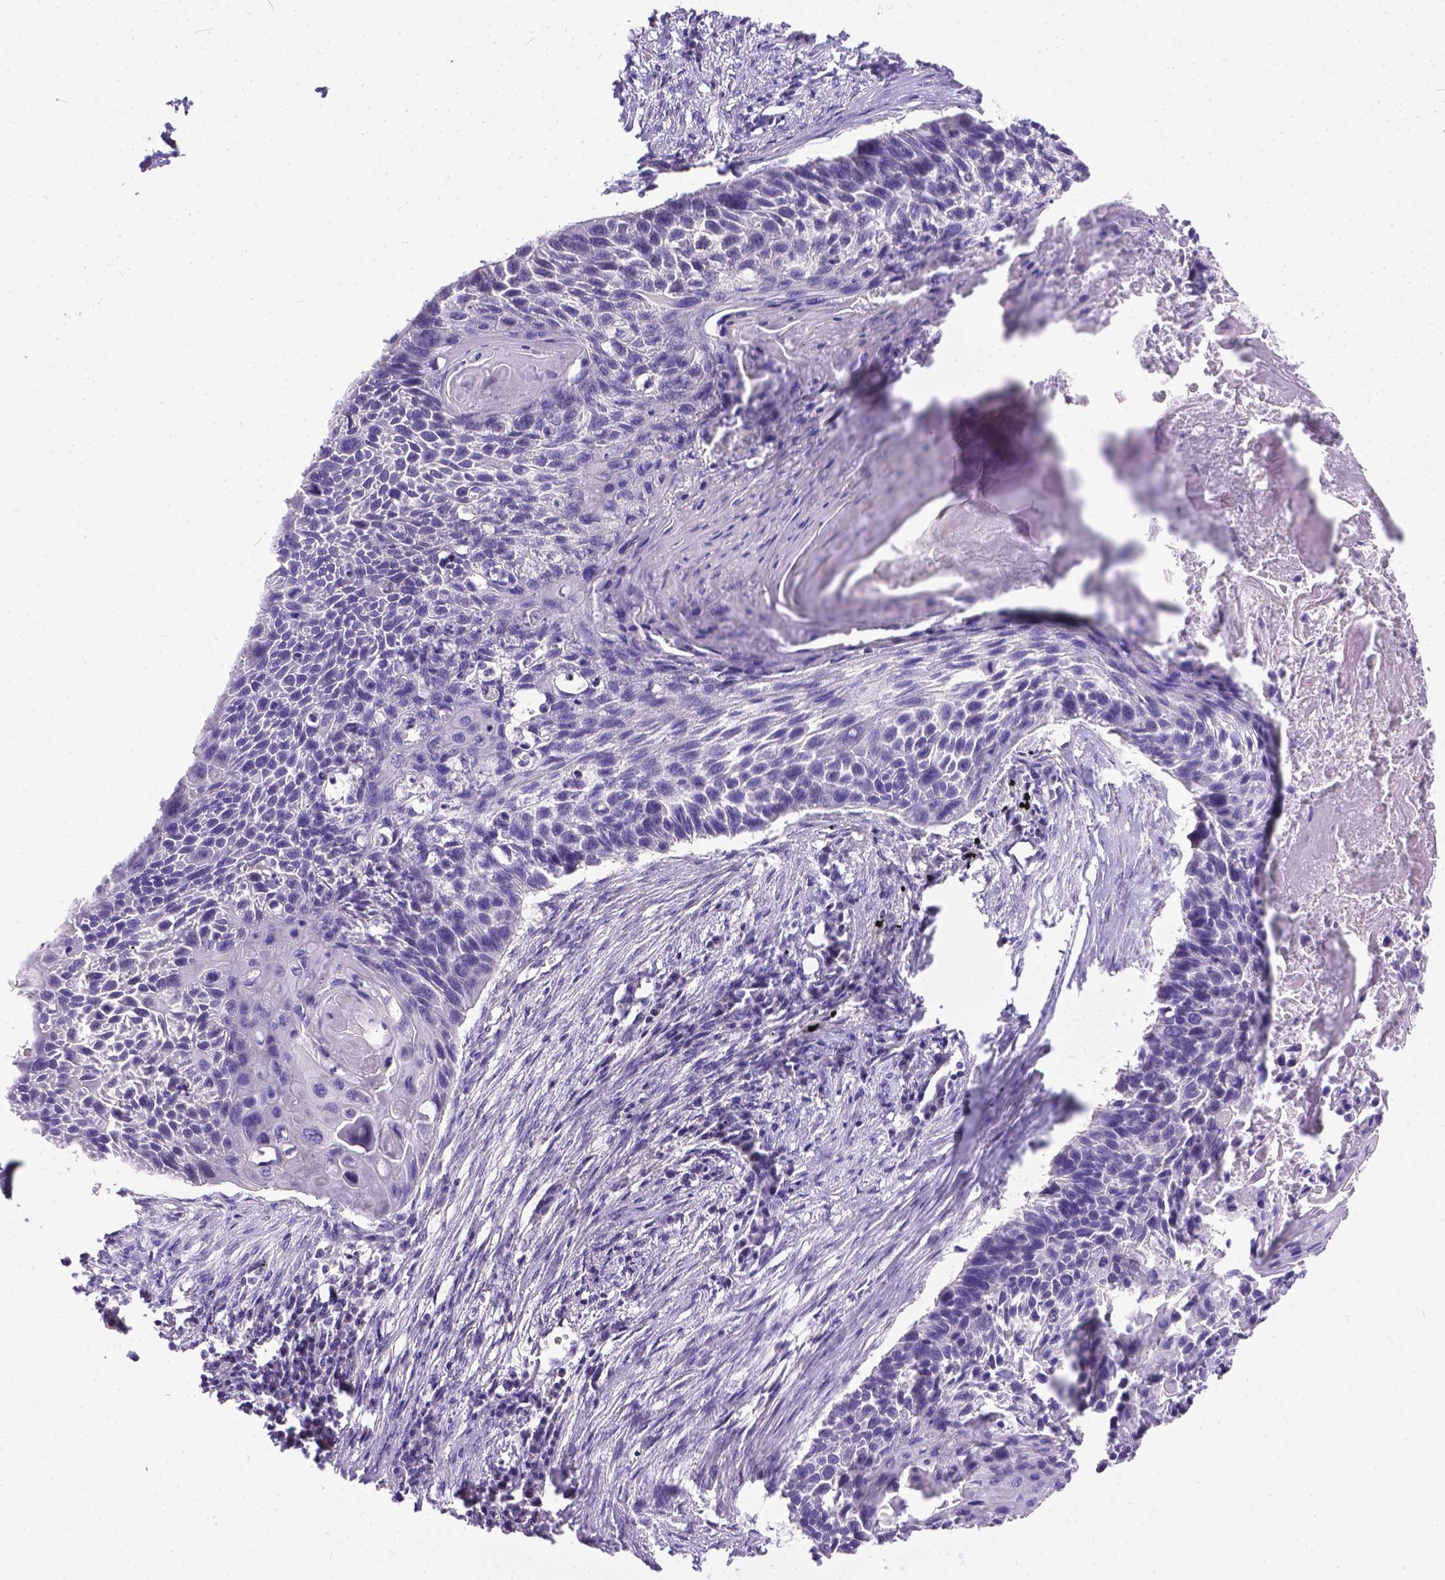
{"staining": {"intensity": "negative", "quantity": "none", "location": "none"}, "tissue": "lung cancer", "cell_type": "Tumor cells", "image_type": "cancer", "snomed": [{"axis": "morphology", "description": "Squamous cell carcinoma, NOS"}, {"axis": "topography", "description": "Lung"}], "caption": "This is a micrograph of IHC staining of lung squamous cell carcinoma, which shows no positivity in tumor cells.", "gene": "TTLL6", "patient": {"sex": "male", "age": 78}}